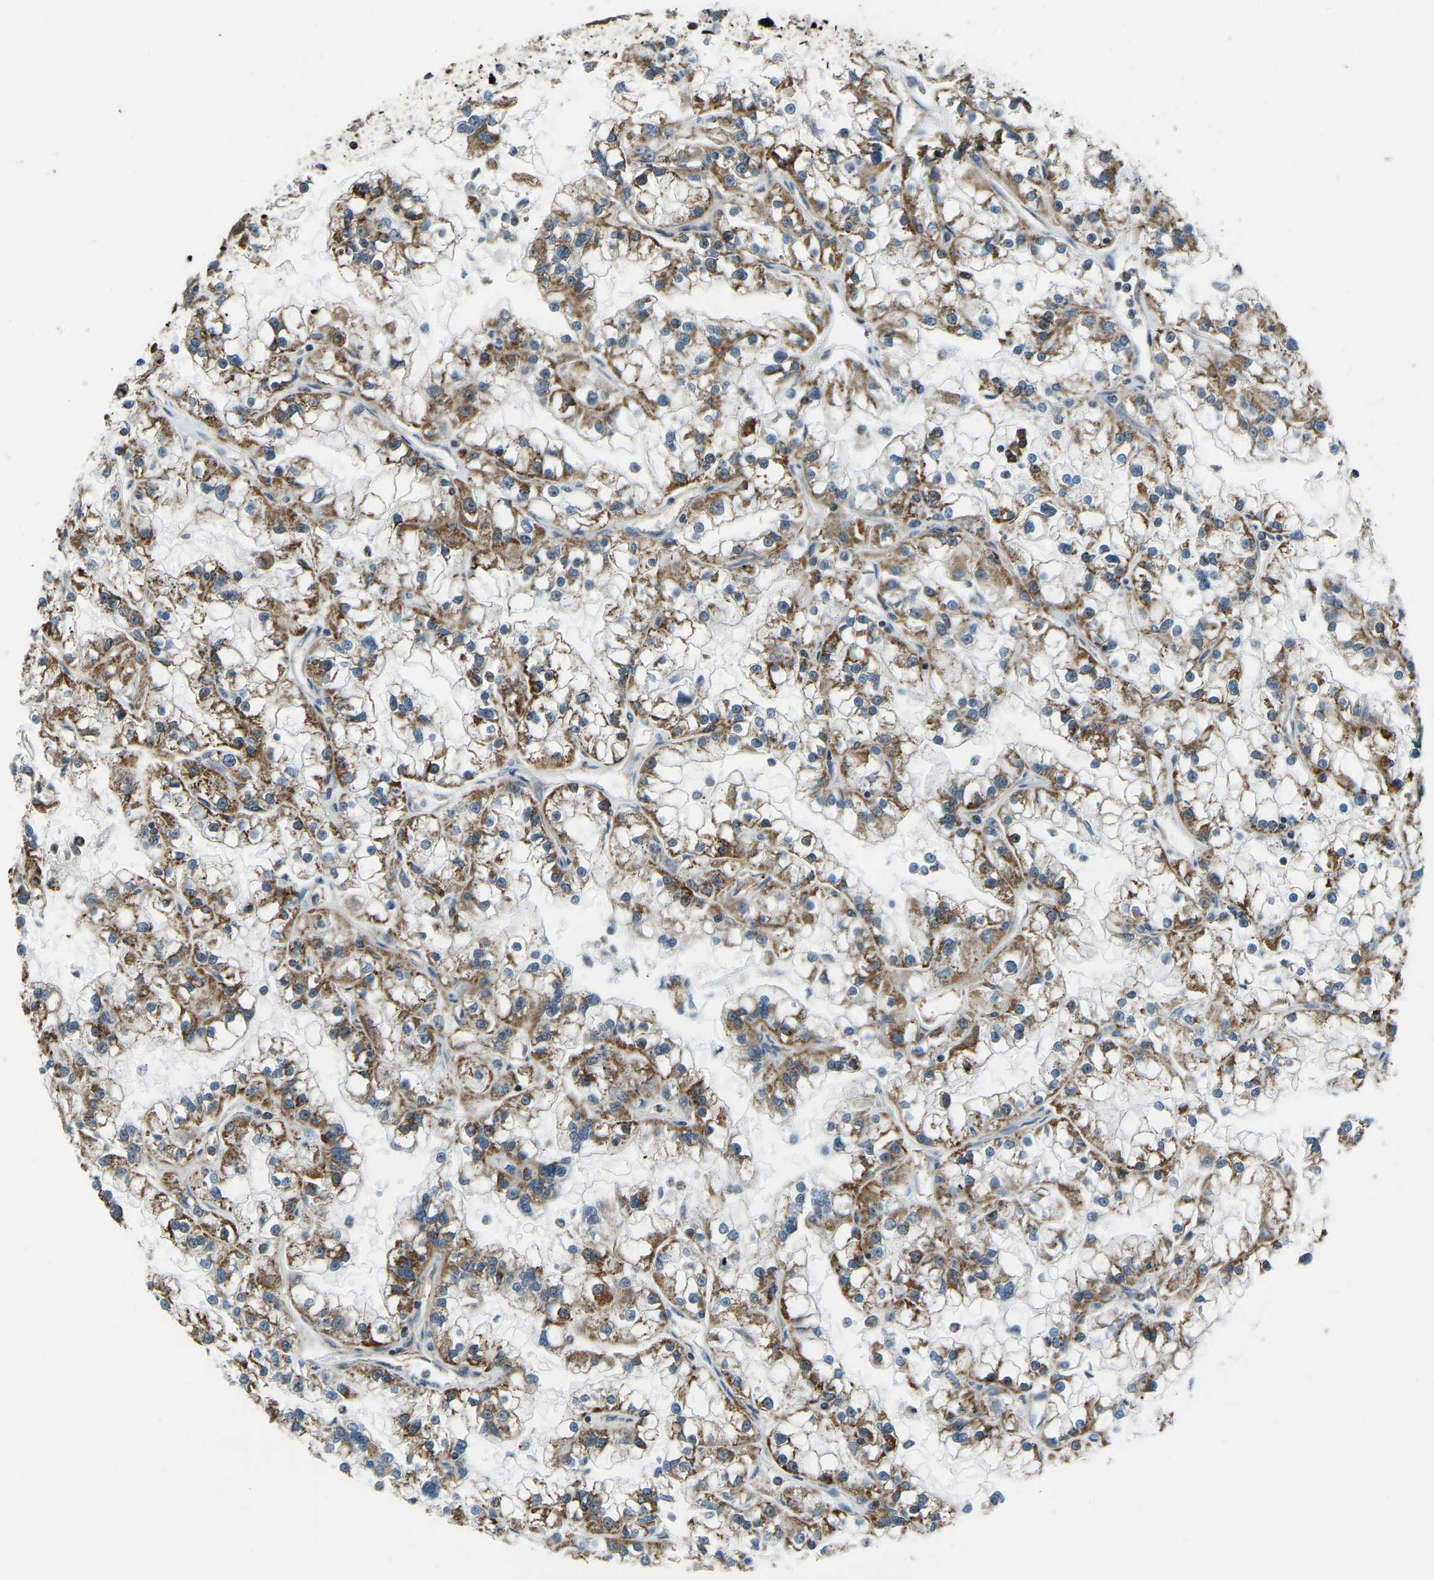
{"staining": {"intensity": "moderate", "quantity": ">75%", "location": "cytoplasmic/membranous"}, "tissue": "renal cancer", "cell_type": "Tumor cells", "image_type": "cancer", "snomed": [{"axis": "morphology", "description": "Adenocarcinoma, NOS"}, {"axis": "topography", "description": "Kidney"}], "caption": "Immunohistochemistry histopathology image of adenocarcinoma (renal) stained for a protein (brown), which reveals medium levels of moderate cytoplasmic/membranous staining in about >75% of tumor cells.", "gene": "RBM33", "patient": {"sex": "female", "age": 52}}